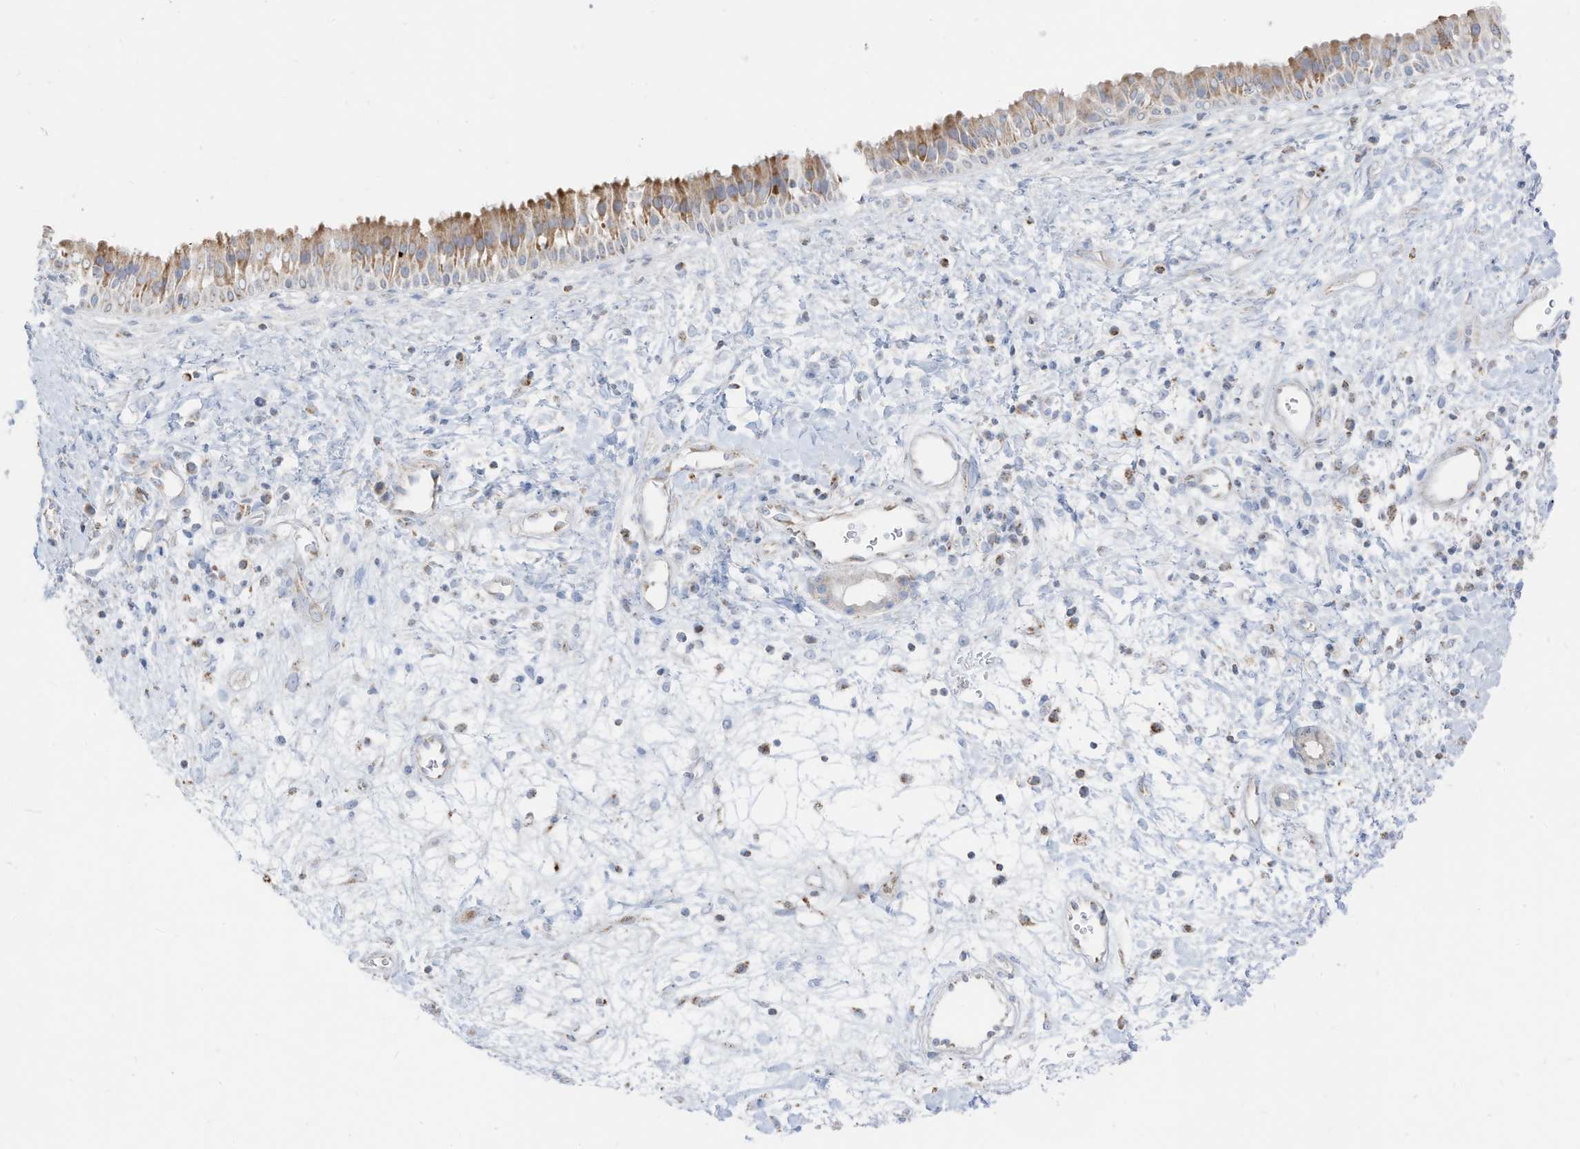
{"staining": {"intensity": "moderate", "quantity": ">75%", "location": "cytoplasmic/membranous"}, "tissue": "nasopharynx", "cell_type": "Respiratory epithelial cells", "image_type": "normal", "snomed": [{"axis": "morphology", "description": "Normal tissue, NOS"}, {"axis": "topography", "description": "Nasopharynx"}], "caption": "A high-resolution micrograph shows immunohistochemistry staining of unremarkable nasopharynx, which displays moderate cytoplasmic/membranous positivity in approximately >75% of respiratory epithelial cells. (DAB (3,3'-diaminobenzidine) = brown stain, brightfield microscopy at high magnification).", "gene": "ETHE1", "patient": {"sex": "male", "age": 22}}